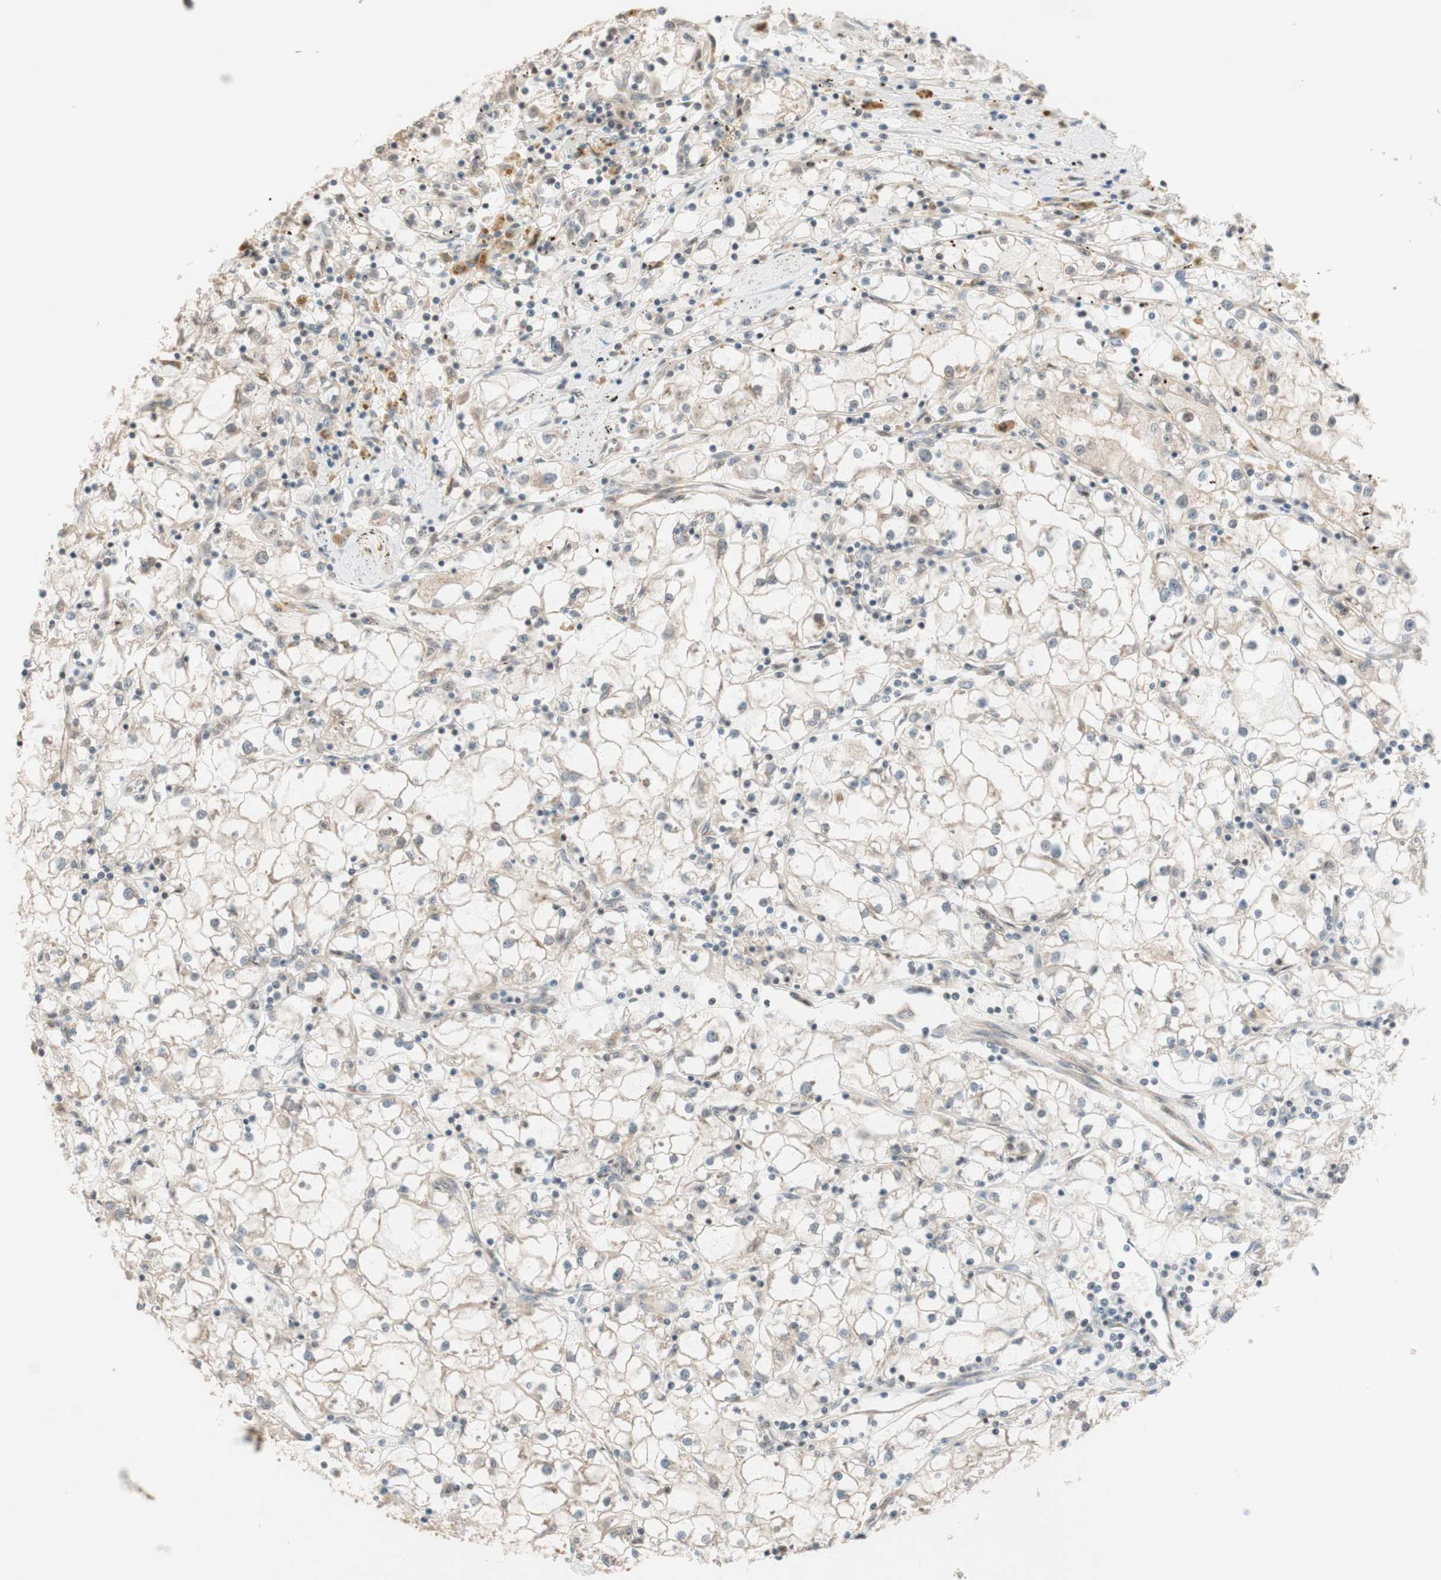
{"staining": {"intensity": "negative", "quantity": "none", "location": "none"}, "tissue": "renal cancer", "cell_type": "Tumor cells", "image_type": "cancer", "snomed": [{"axis": "morphology", "description": "Adenocarcinoma, NOS"}, {"axis": "topography", "description": "Kidney"}], "caption": "Immunohistochemical staining of human adenocarcinoma (renal) demonstrates no significant staining in tumor cells. Nuclei are stained in blue.", "gene": "CCNC", "patient": {"sex": "male", "age": 56}}